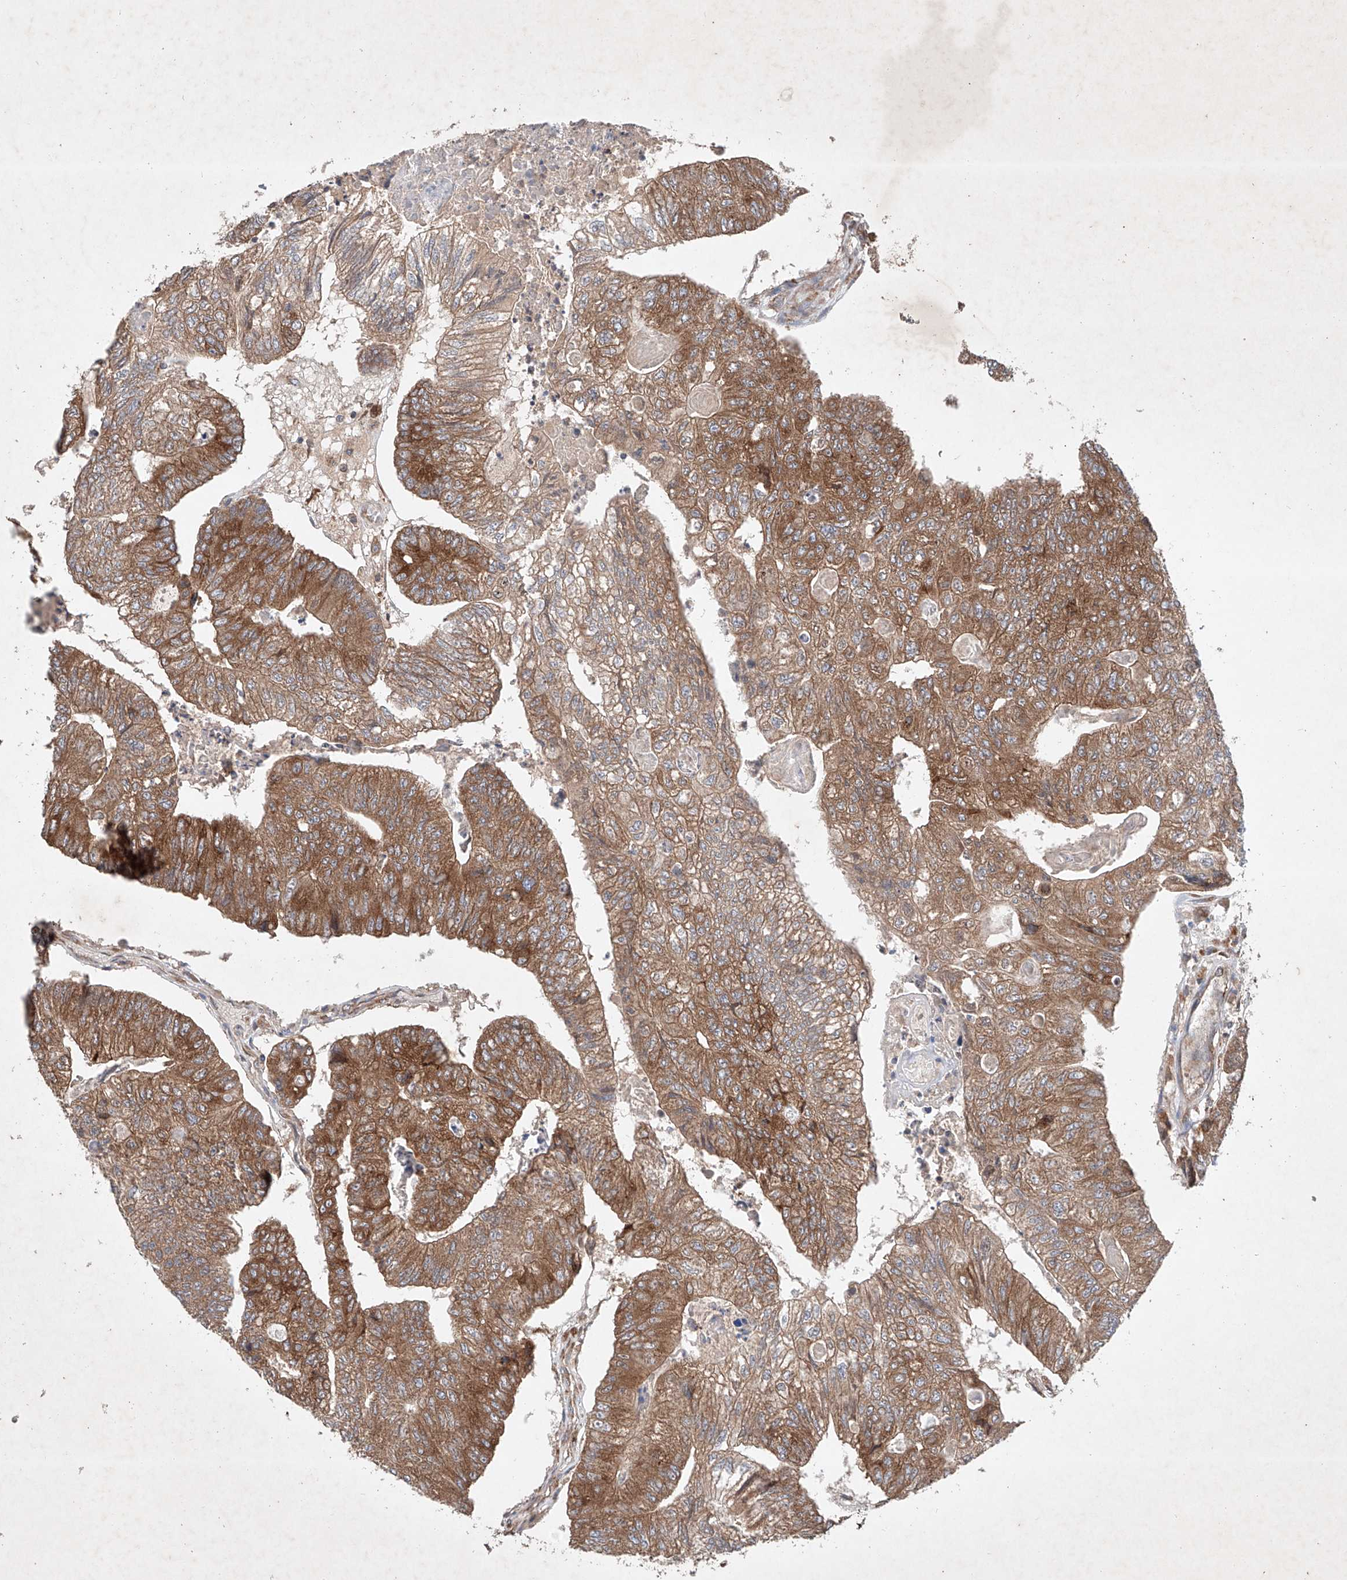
{"staining": {"intensity": "moderate", "quantity": ">75%", "location": "cytoplasmic/membranous"}, "tissue": "colorectal cancer", "cell_type": "Tumor cells", "image_type": "cancer", "snomed": [{"axis": "morphology", "description": "Adenocarcinoma, NOS"}, {"axis": "topography", "description": "Colon"}], "caption": "An image showing moderate cytoplasmic/membranous positivity in about >75% of tumor cells in adenocarcinoma (colorectal), as visualized by brown immunohistochemical staining.", "gene": "FASTK", "patient": {"sex": "female", "age": 67}}